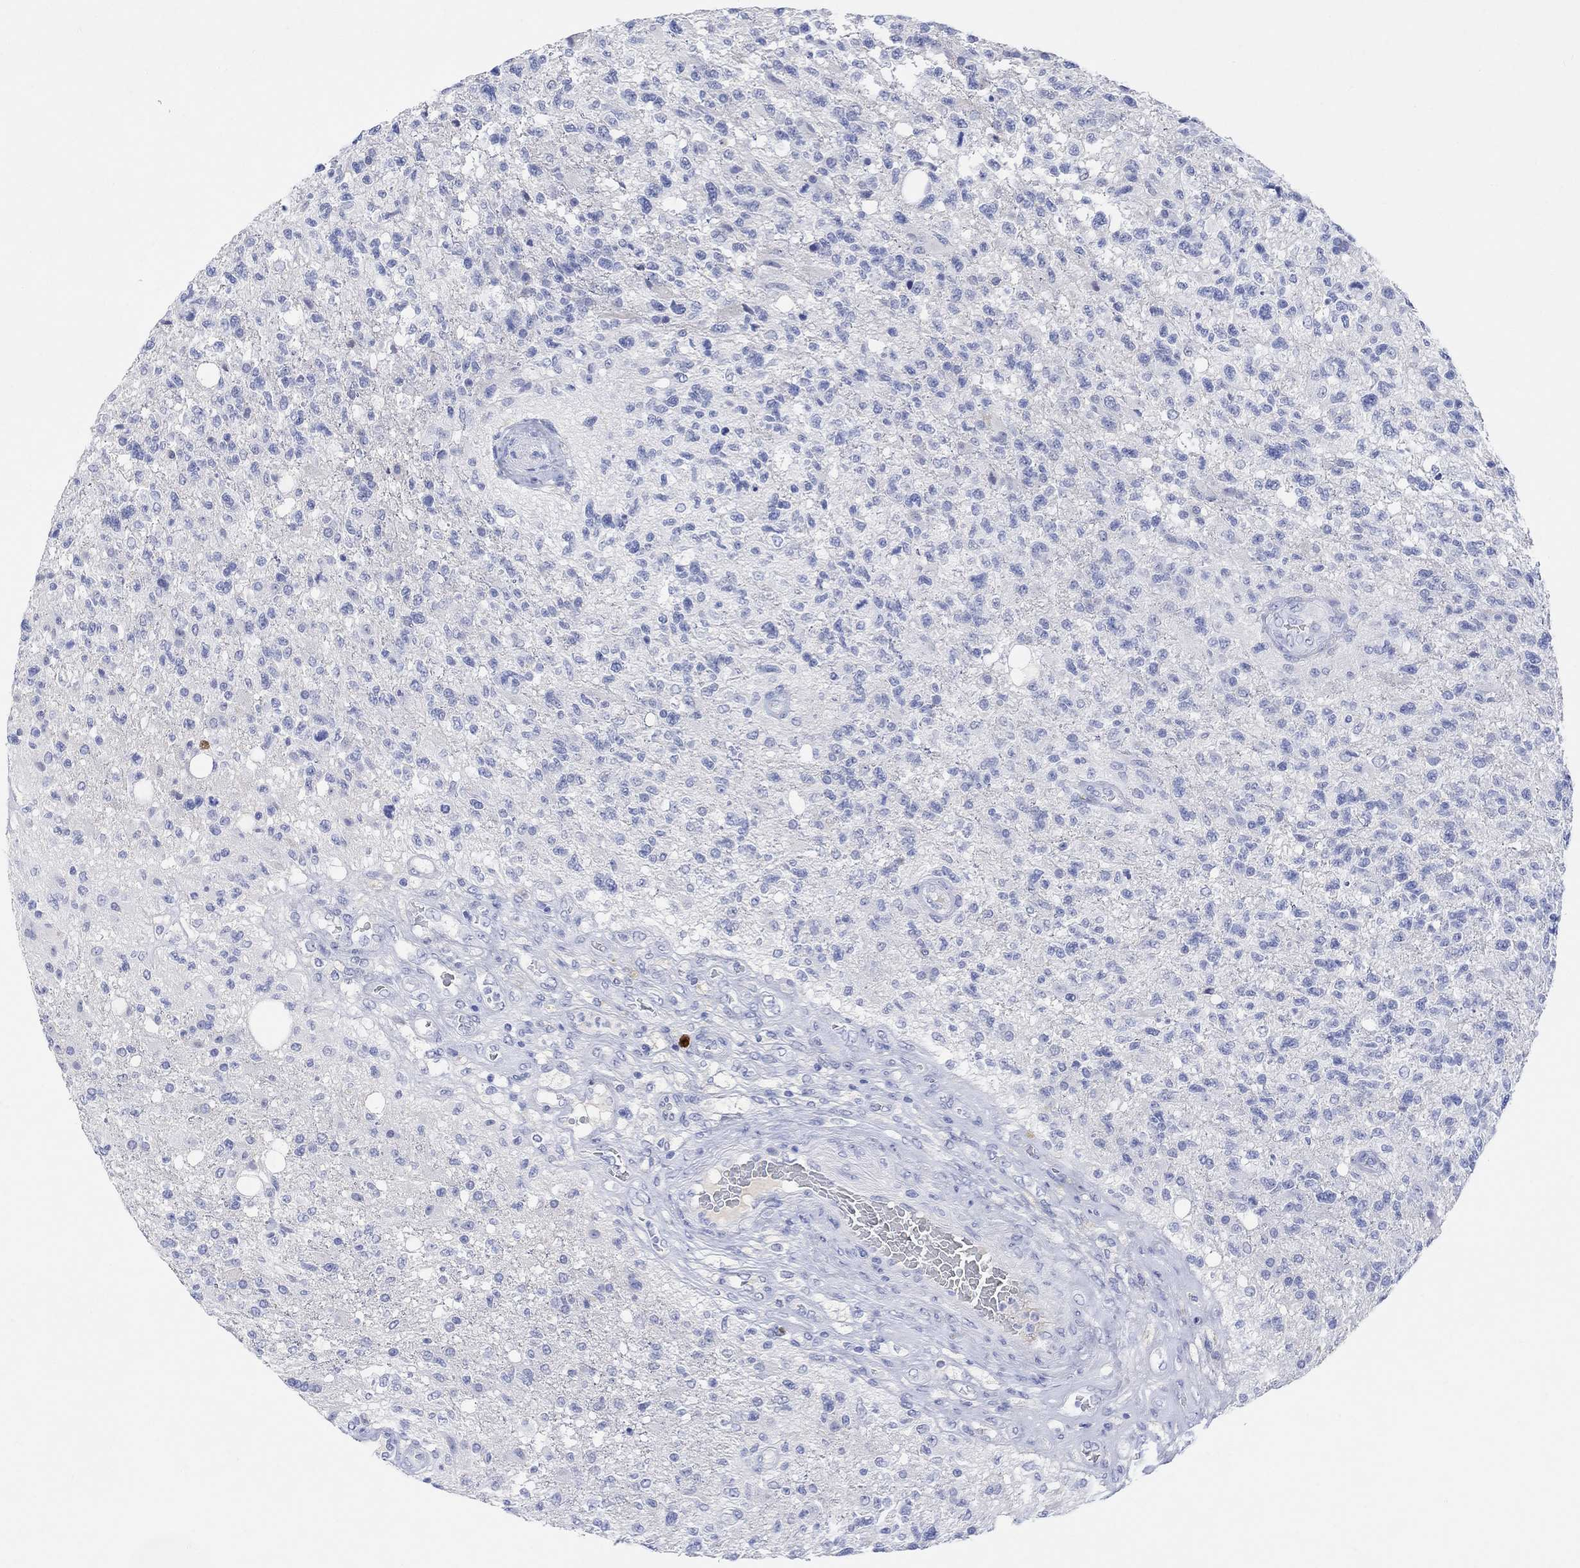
{"staining": {"intensity": "negative", "quantity": "none", "location": "none"}, "tissue": "glioma", "cell_type": "Tumor cells", "image_type": "cancer", "snomed": [{"axis": "morphology", "description": "Glioma, malignant, High grade"}, {"axis": "topography", "description": "Brain"}], "caption": "Immunohistochemistry histopathology image of neoplastic tissue: malignant high-grade glioma stained with DAB (3,3'-diaminobenzidine) reveals no significant protein expression in tumor cells. (DAB immunohistochemistry (IHC) with hematoxylin counter stain).", "gene": "TYR", "patient": {"sex": "male", "age": 56}}